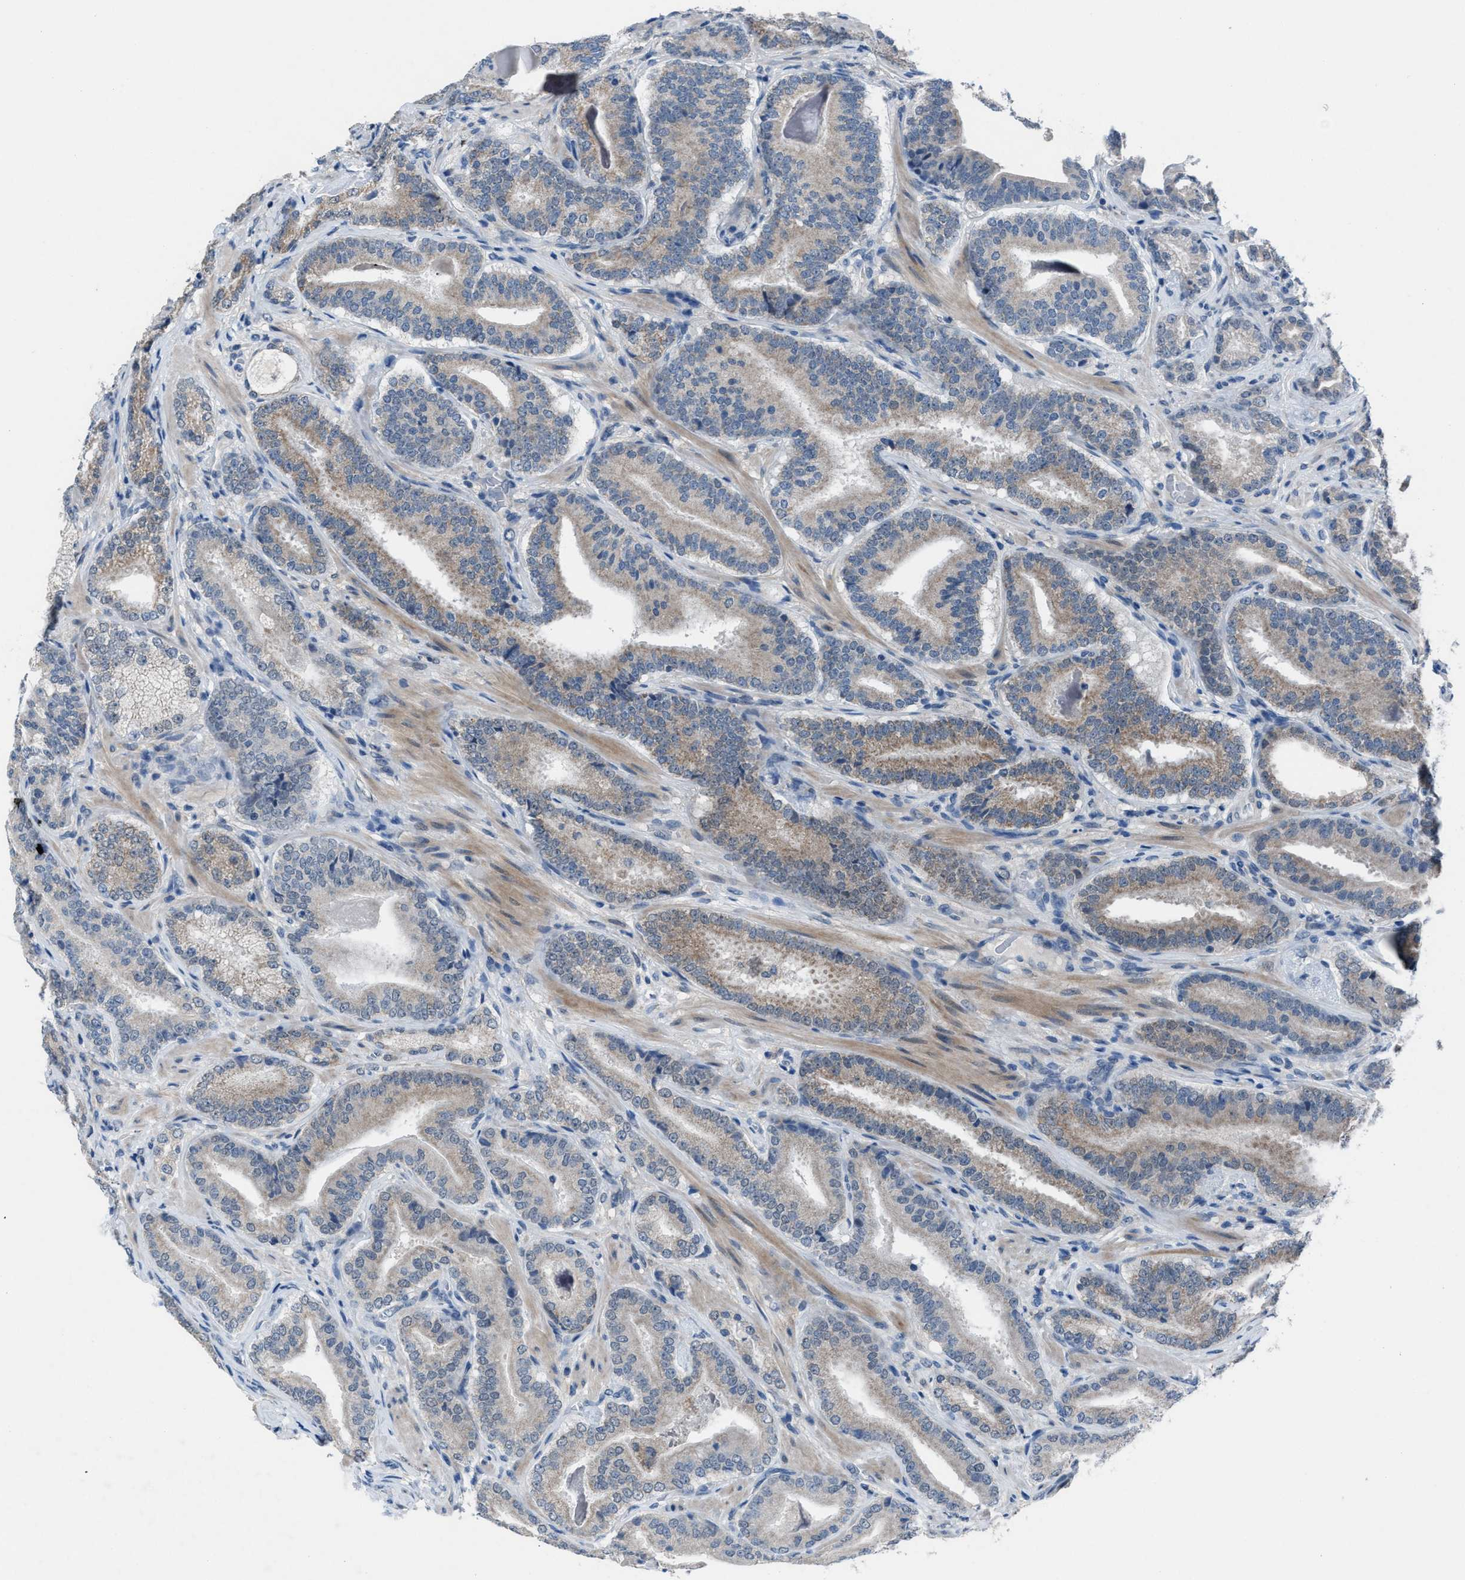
{"staining": {"intensity": "weak", "quantity": ">75%", "location": "cytoplasmic/membranous"}, "tissue": "prostate cancer", "cell_type": "Tumor cells", "image_type": "cancer", "snomed": [{"axis": "morphology", "description": "Adenocarcinoma, Low grade"}, {"axis": "topography", "description": "Prostate"}], "caption": "Protein staining of prostate cancer (low-grade adenocarcinoma) tissue demonstrates weak cytoplasmic/membranous staining in about >75% of tumor cells.", "gene": "ANAPC11", "patient": {"sex": "male", "age": 51}}